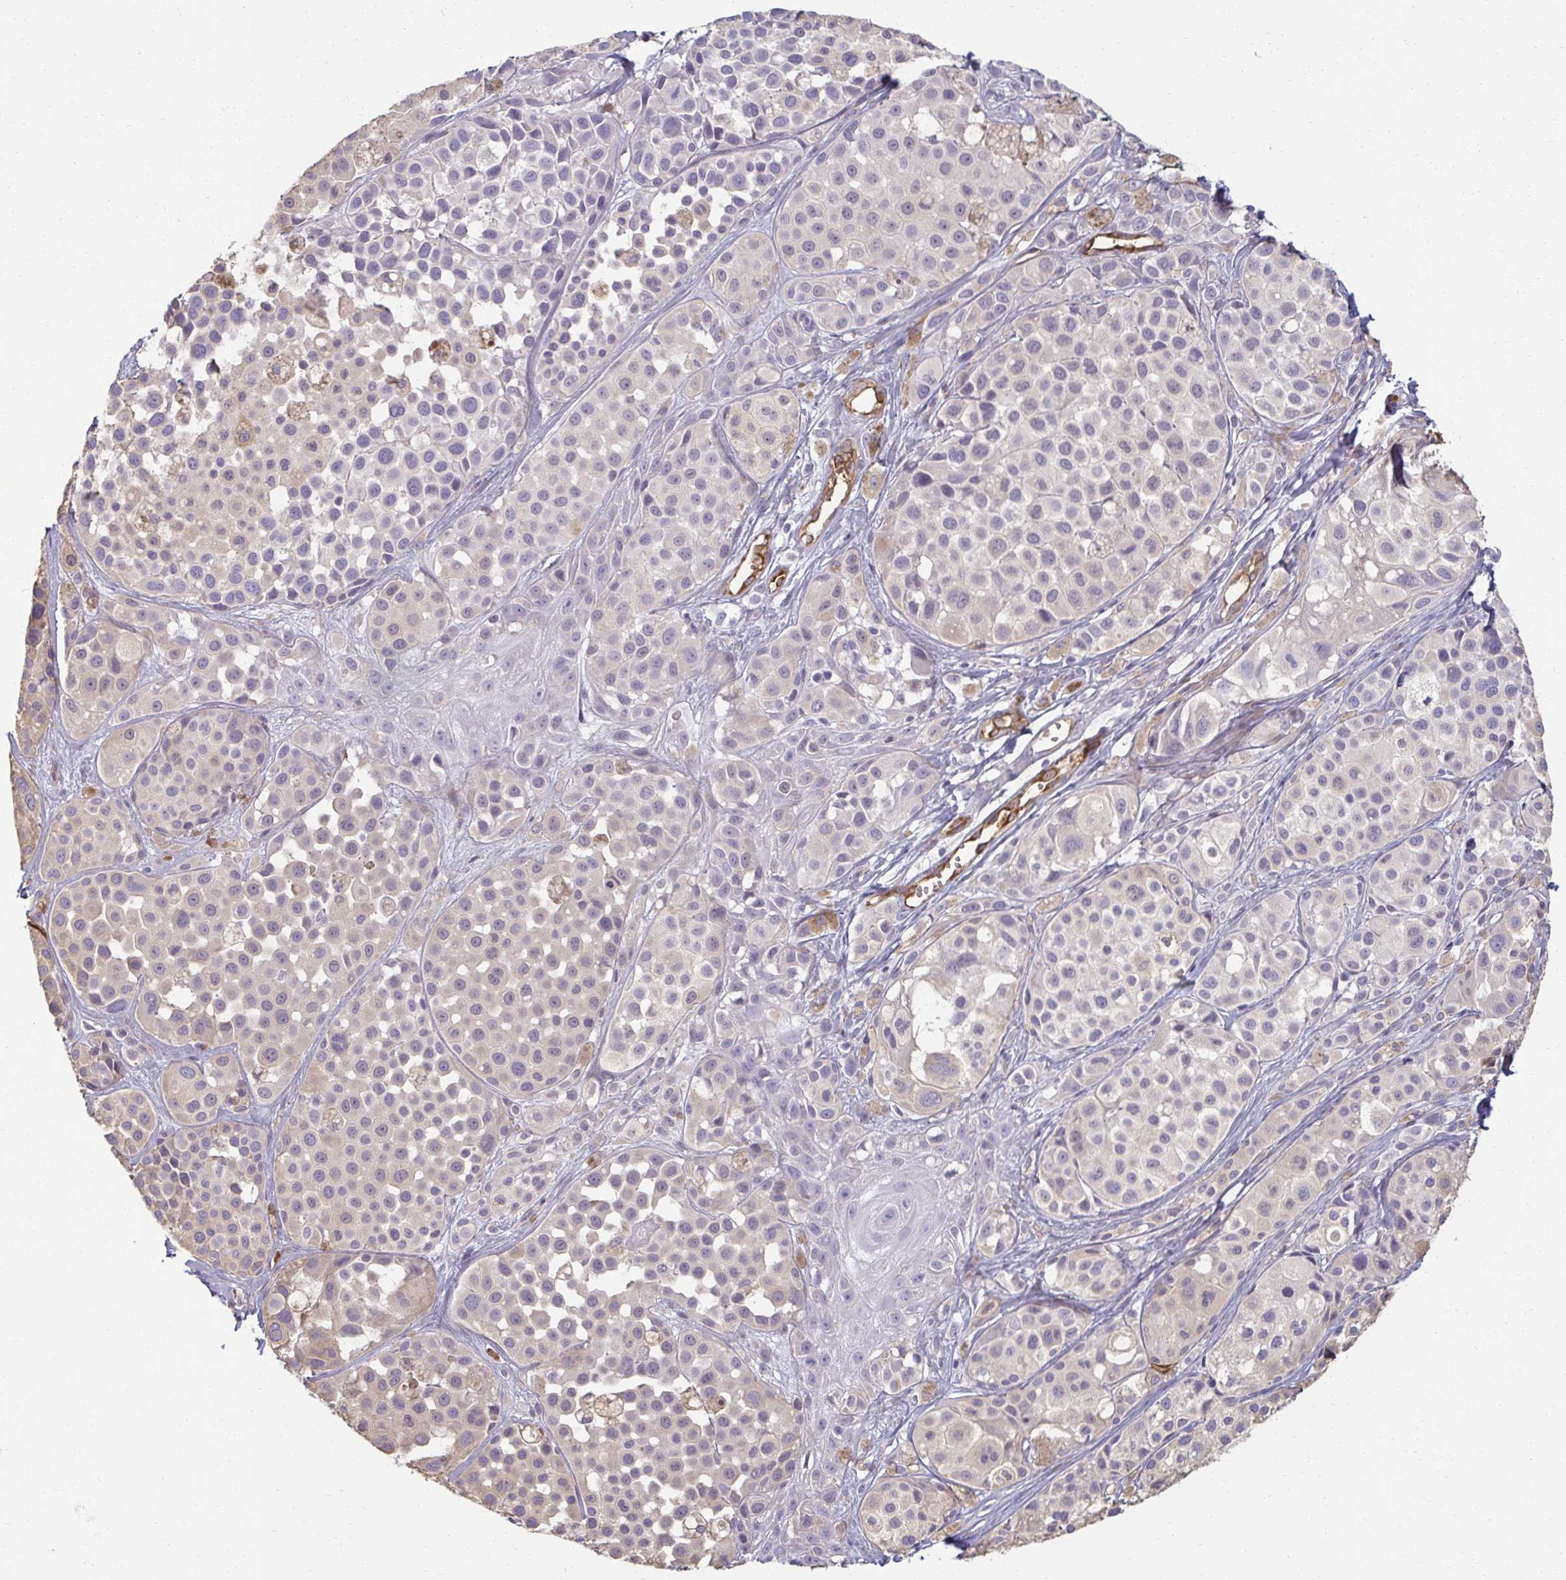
{"staining": {"intensity": "negative", "quantity": "none", "location": "none"}, "tissue": "melanoma", "cell_type": "Tumor cells", "image_type": "cancer", "snomed": [{"axis": "morphology", "description": "Malignant melanoma, NOS"}, {"axis": "topography", "description": "Skin"}], "caption": "Immunohistochemical staining of human malignant melanoma exhibits no significant expression in tumor cells.", "gene": "PDE2A", "patient": {"sex": "male", "age": 77}}